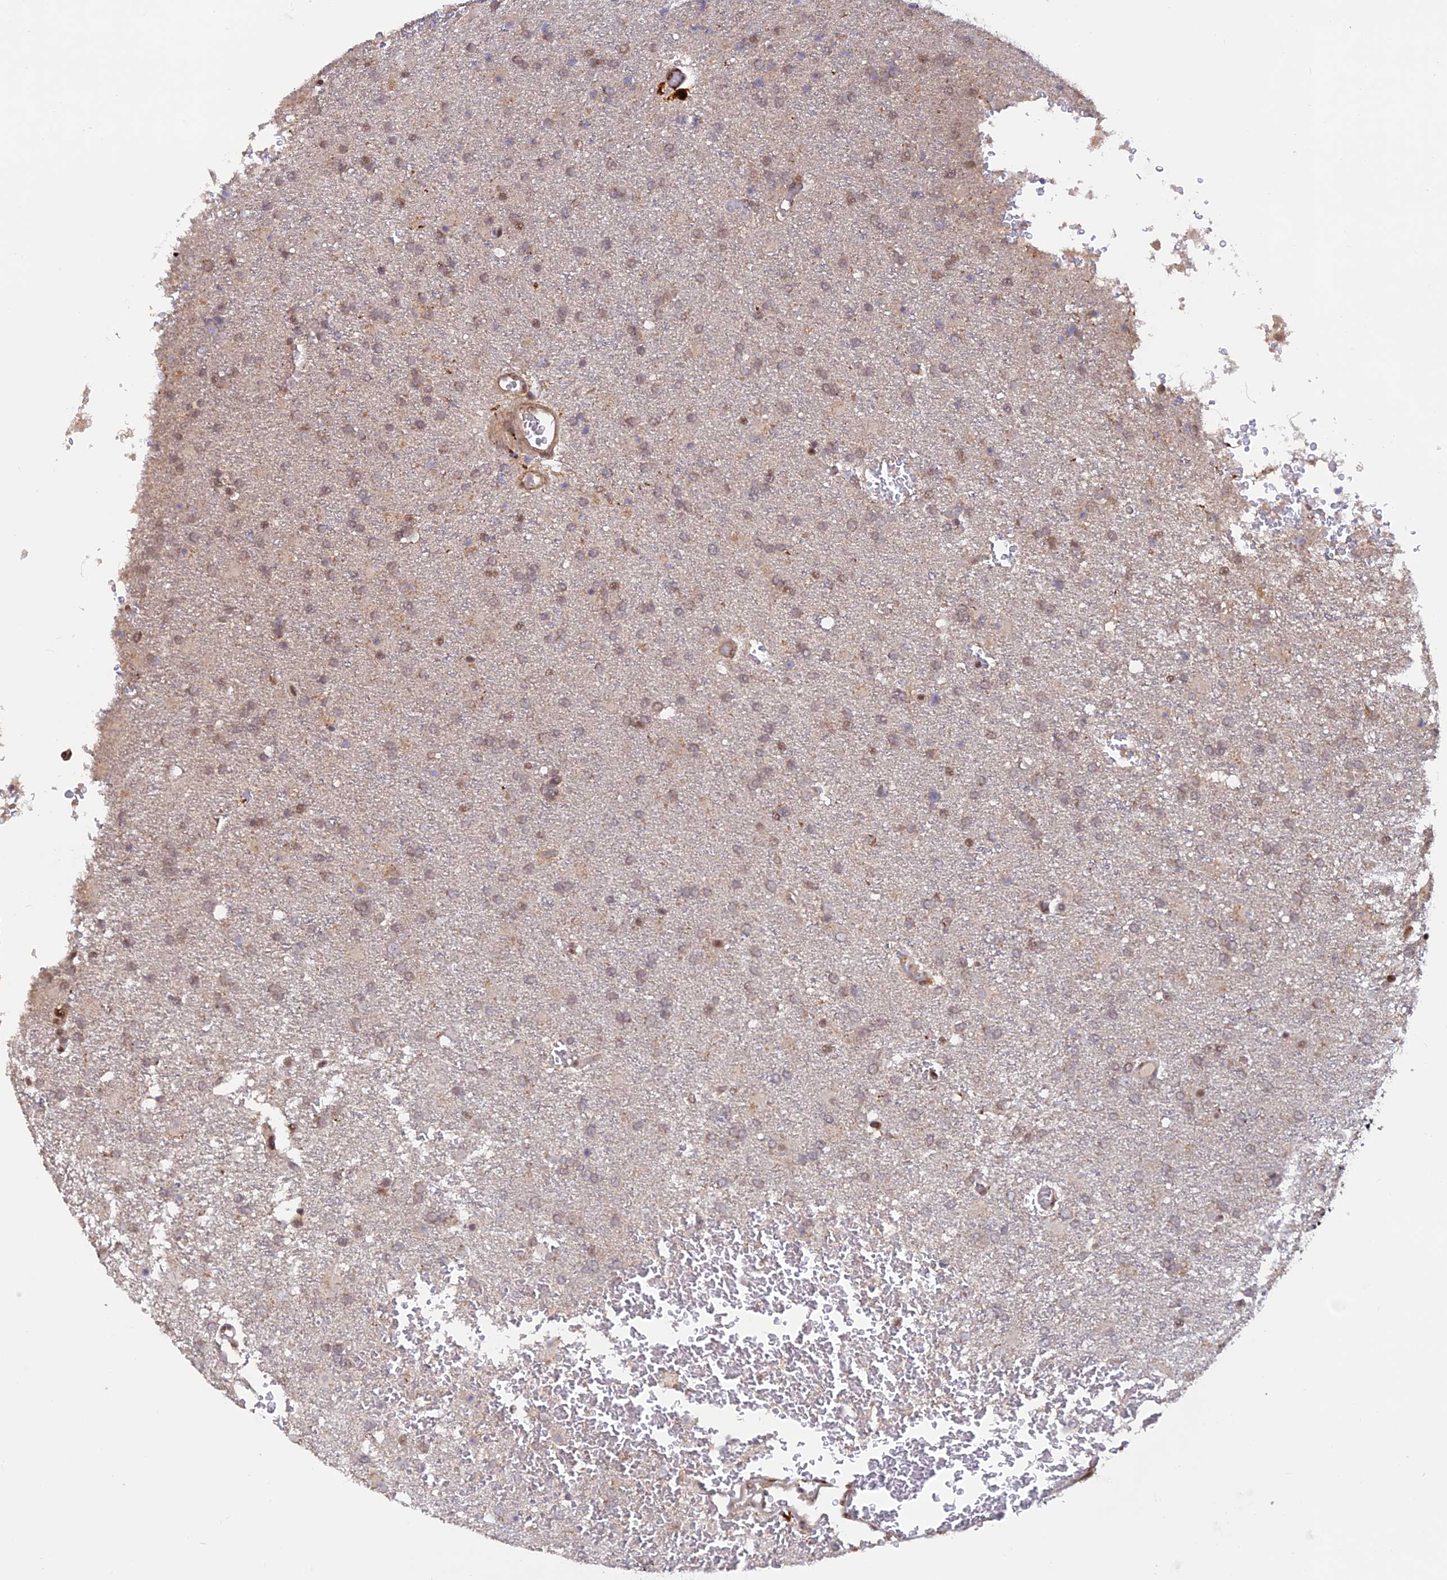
{"staining": {"intensity": "weak", "quantity": "<25%", "location": "cytoplasmic/membranous"}, "tissue": "glioma", "cell_type": "Tumor cells", "image_type": "cancer", "snomed": [{"axis": "morphology", "description": "Glioma, malignant, High grade"}, {"axis": "topography", "description": "Brain"}], "caption": "Immunohistochemical staining of glioma displays no significant expression in tumor cells.", "gene": "ZNF565", "patient": {"sex": "female", "age": 74}}